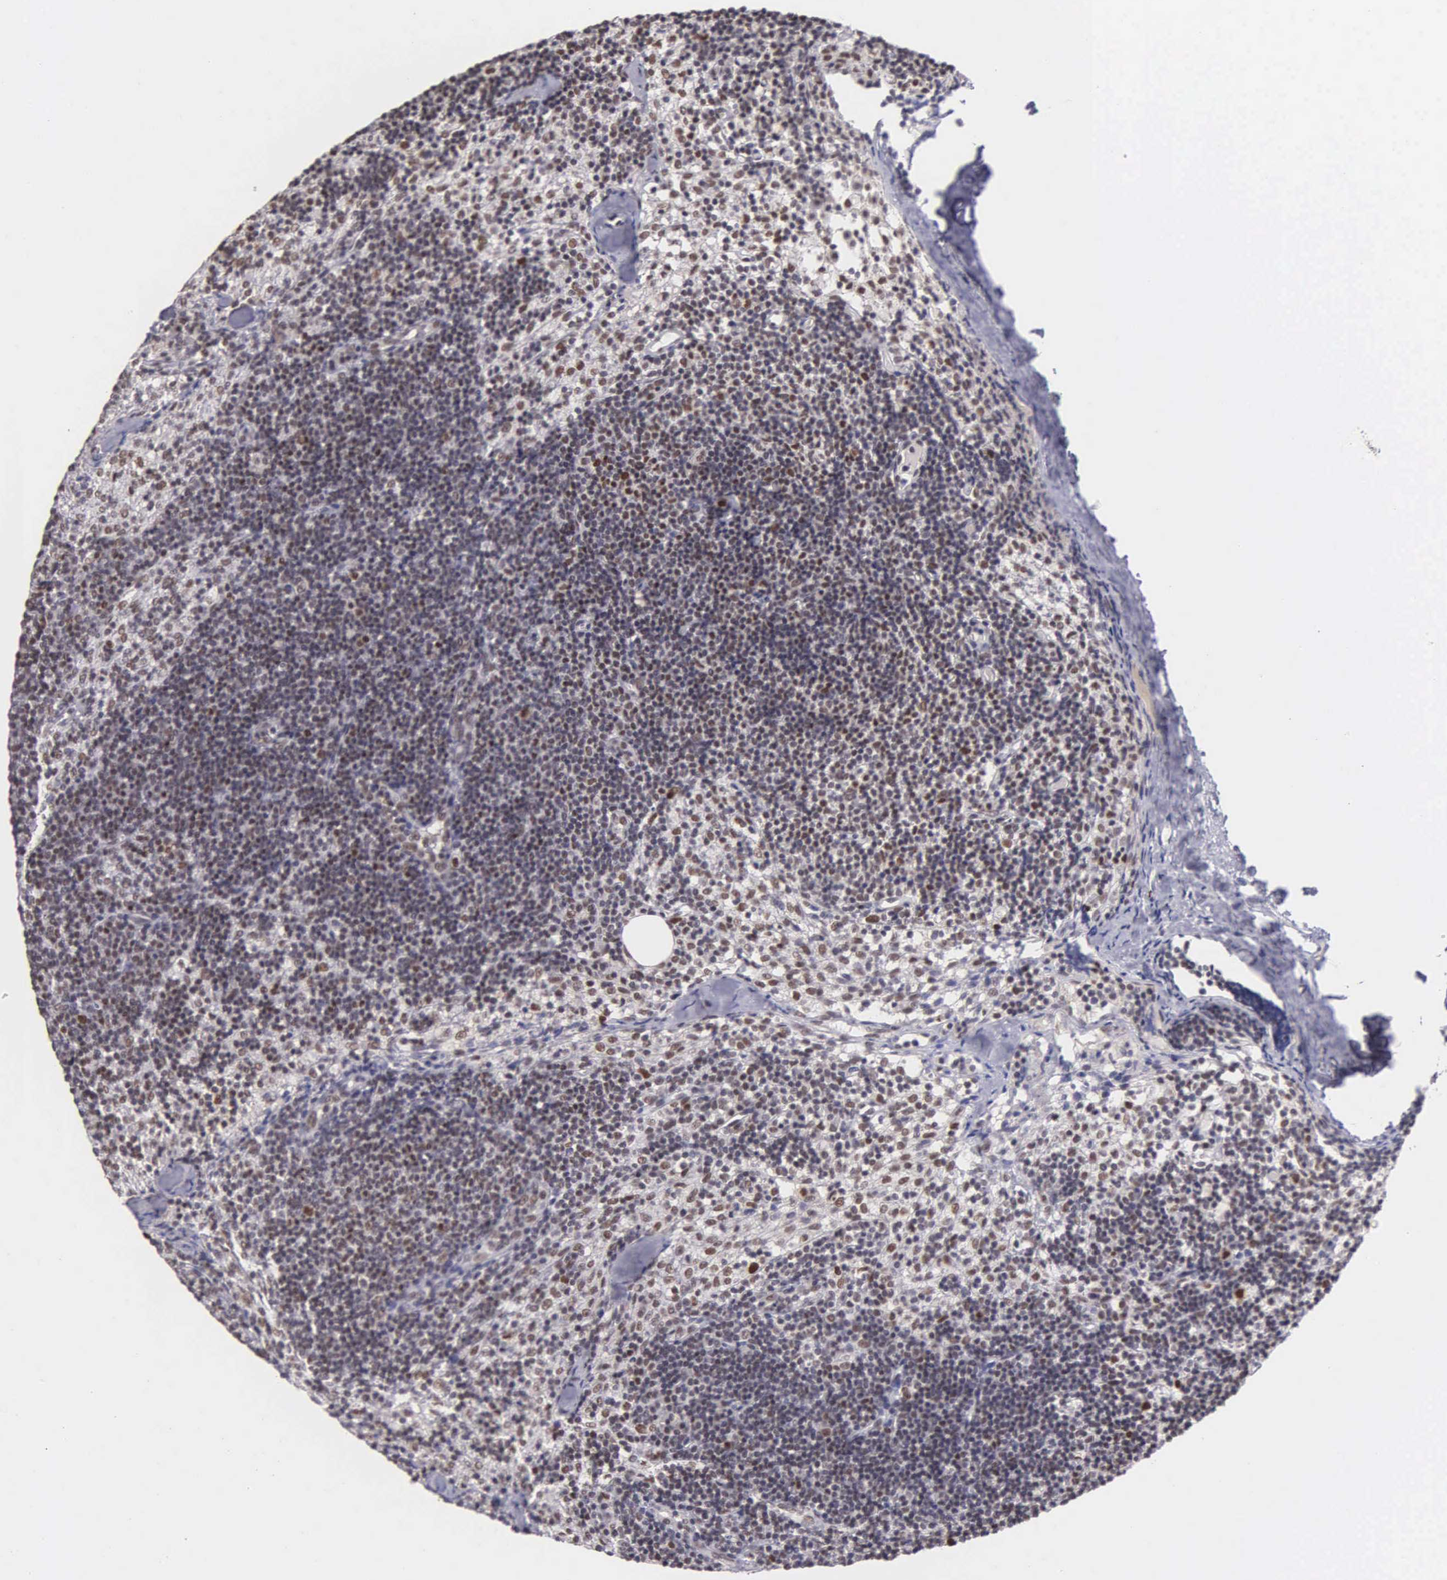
{"staining": {"intensity": "moderate", "quantity": "25%-75%", "location": "nuclear"}, "tissue": "lymph node", "cell_type": "Germinal center cells", "image_type": "normal", "snomed": [{"axis": "morphology", "description": "Normal tissue, NOS"}, {"axis": "topography", "description": "Lymph node"}], "caption": "Protein expression analysis of normal lymph node exhibits moderate nuclear expression in approximately 25%-75% of germinal center cells. The protein of interest is stained brown, and the nuclei are stained in blue (DAB (3,3'-diaminobenzidine) IHC with brightfield microscopy, high magnification).", "gene": "UBR7", "patient": {"sex": "female", "age": 35}}